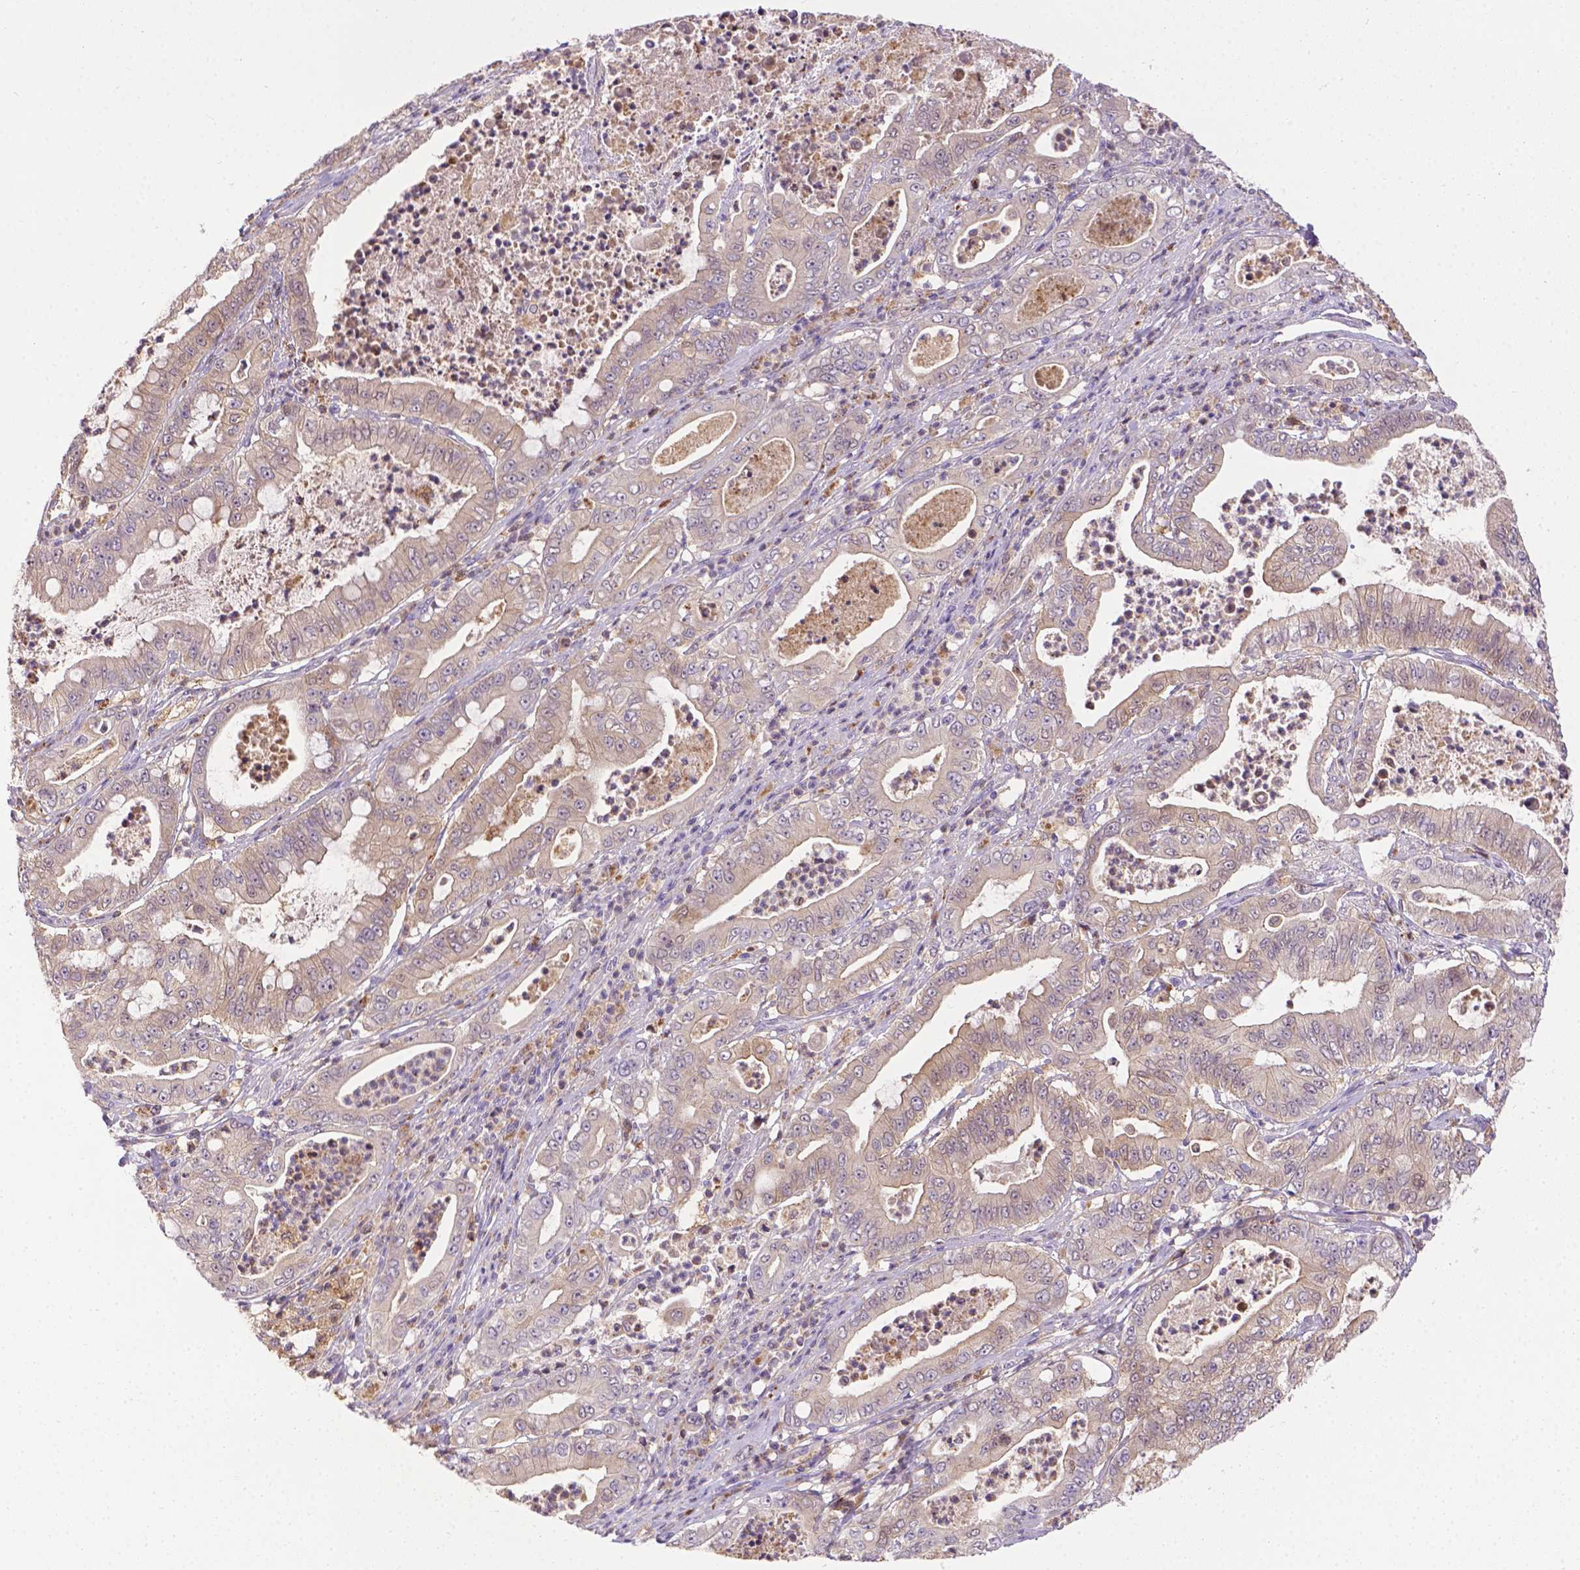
{"staining": {"intensity": "negative", "quantity": "none", "location": "none"}, "tissue": "pancreatic cancer", "cell_type": "Tumor cells", "image_type": "cancer", "snomed": [{"axis": "morphology", "description": "Adenocarcinoma, NOS"}, {"axis": "topography", "description": "Pancreas"}], "caption": "Protein analysis of pancreatic cancer displays no significant expression in tumor cells.", "gene": "TM4SF18", "patient": {"sex": "male", "age": 71}}